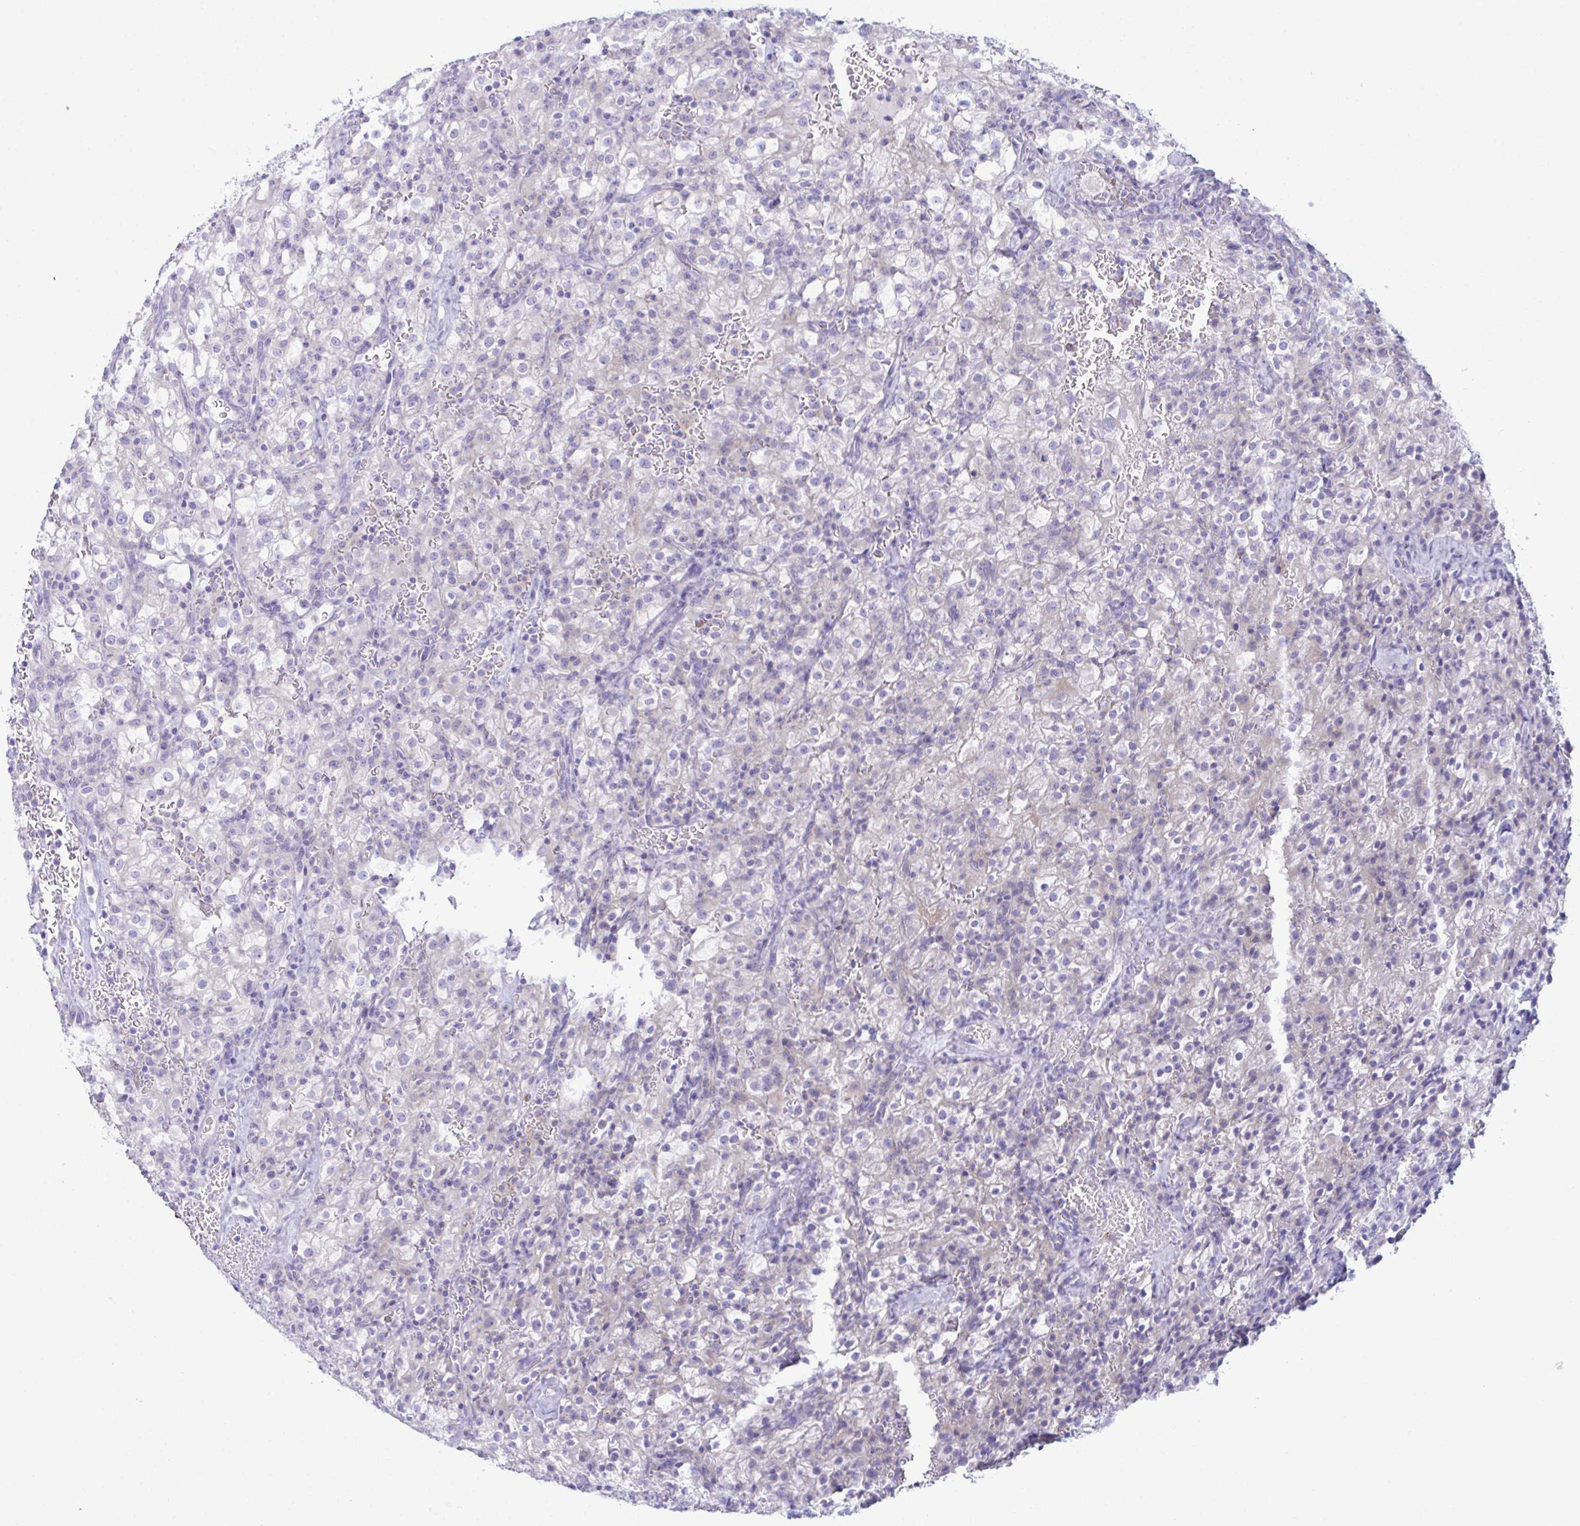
{"staining": {"intensity": "negative", "quantity": "none", "location": "none"}, "tissue": "renal cancer", "cell_type": "Tumor cells", "image_type": "cancer", "snomed": [{"axis": "morphology", "description": "Adenocarcinoma, NOS"}, {"axis": "topography", "description": "Kidney"}], "caption": "A micrograph of human renal cancer is negative for staining in tumor cells.", "gene": "PLEKHH1", "patient": {"sex": "female", "age": 74}}